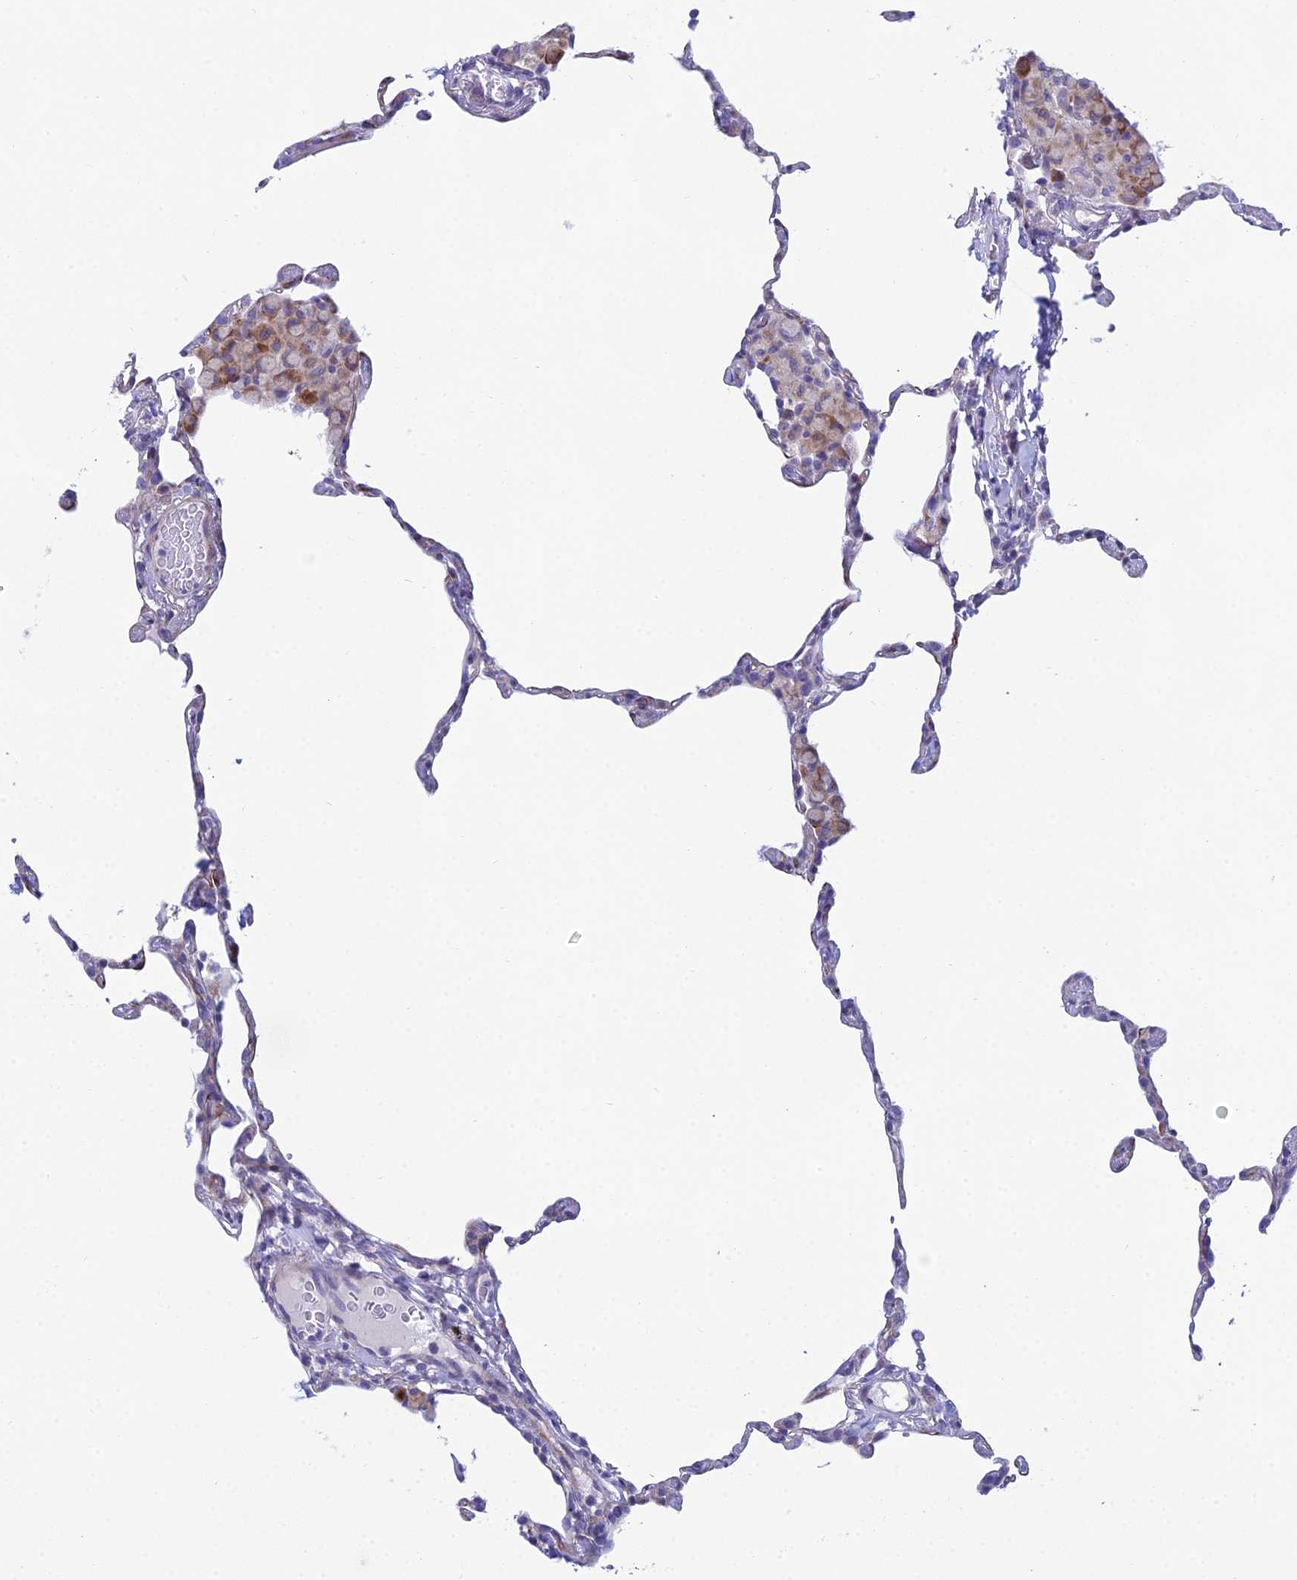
{"staining": {"intensity": "negative", "quantity": "none", "location": "none"}, "tissue": "lung", "cell_type": "Alveolar cells", "image_type": "normal", "snomed": [{"axis": "morphology", "description": "Normal tissue, NOS"}, {"axis": "topography", "description": "Lung"}], "caption": "Protein analysis of unremarkable lung reveals no significant positivity in alveolar cells.", "gene": "PRR13", "patient": {"sex": "female", "age": 57}}